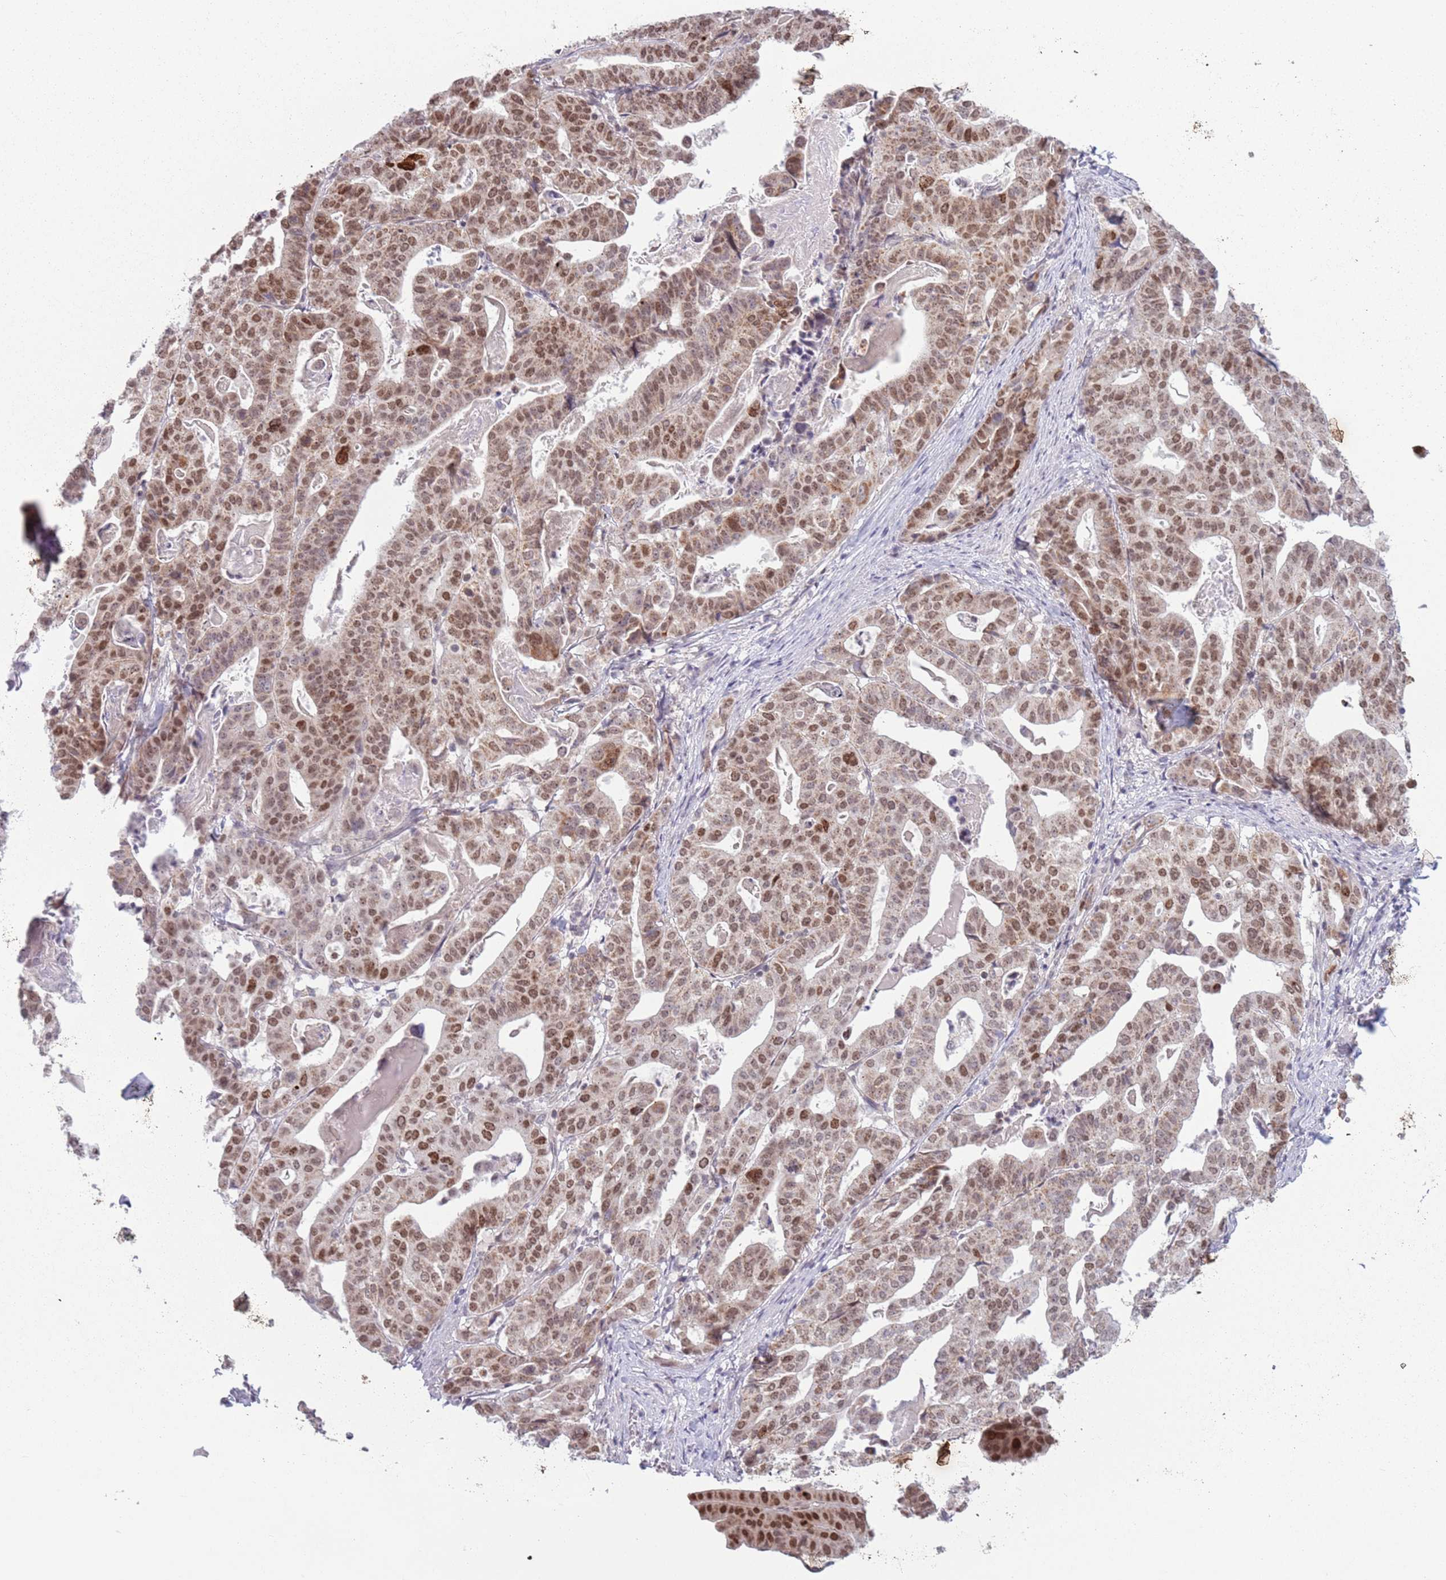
{"staining": {"intensity": "moderate", "quantity": "25%-75%", "location": "nuclear"}, "tissue": "stomach cancer", "cell_type": "Tumor cells", "image_type": "cancer", "snomed": [{"axis": "morphology", "description": "Adenocarcinoma, NOS"}, {"axis": "topography", "description": "Stomach"}], "caption": "Tumor cells exhibit moderate nuclear expression in about 25%-75% of cells in stomach adenocarcinoma.", "gene": "MRPL34", "patient": {"sex": "male", "age": 48}}